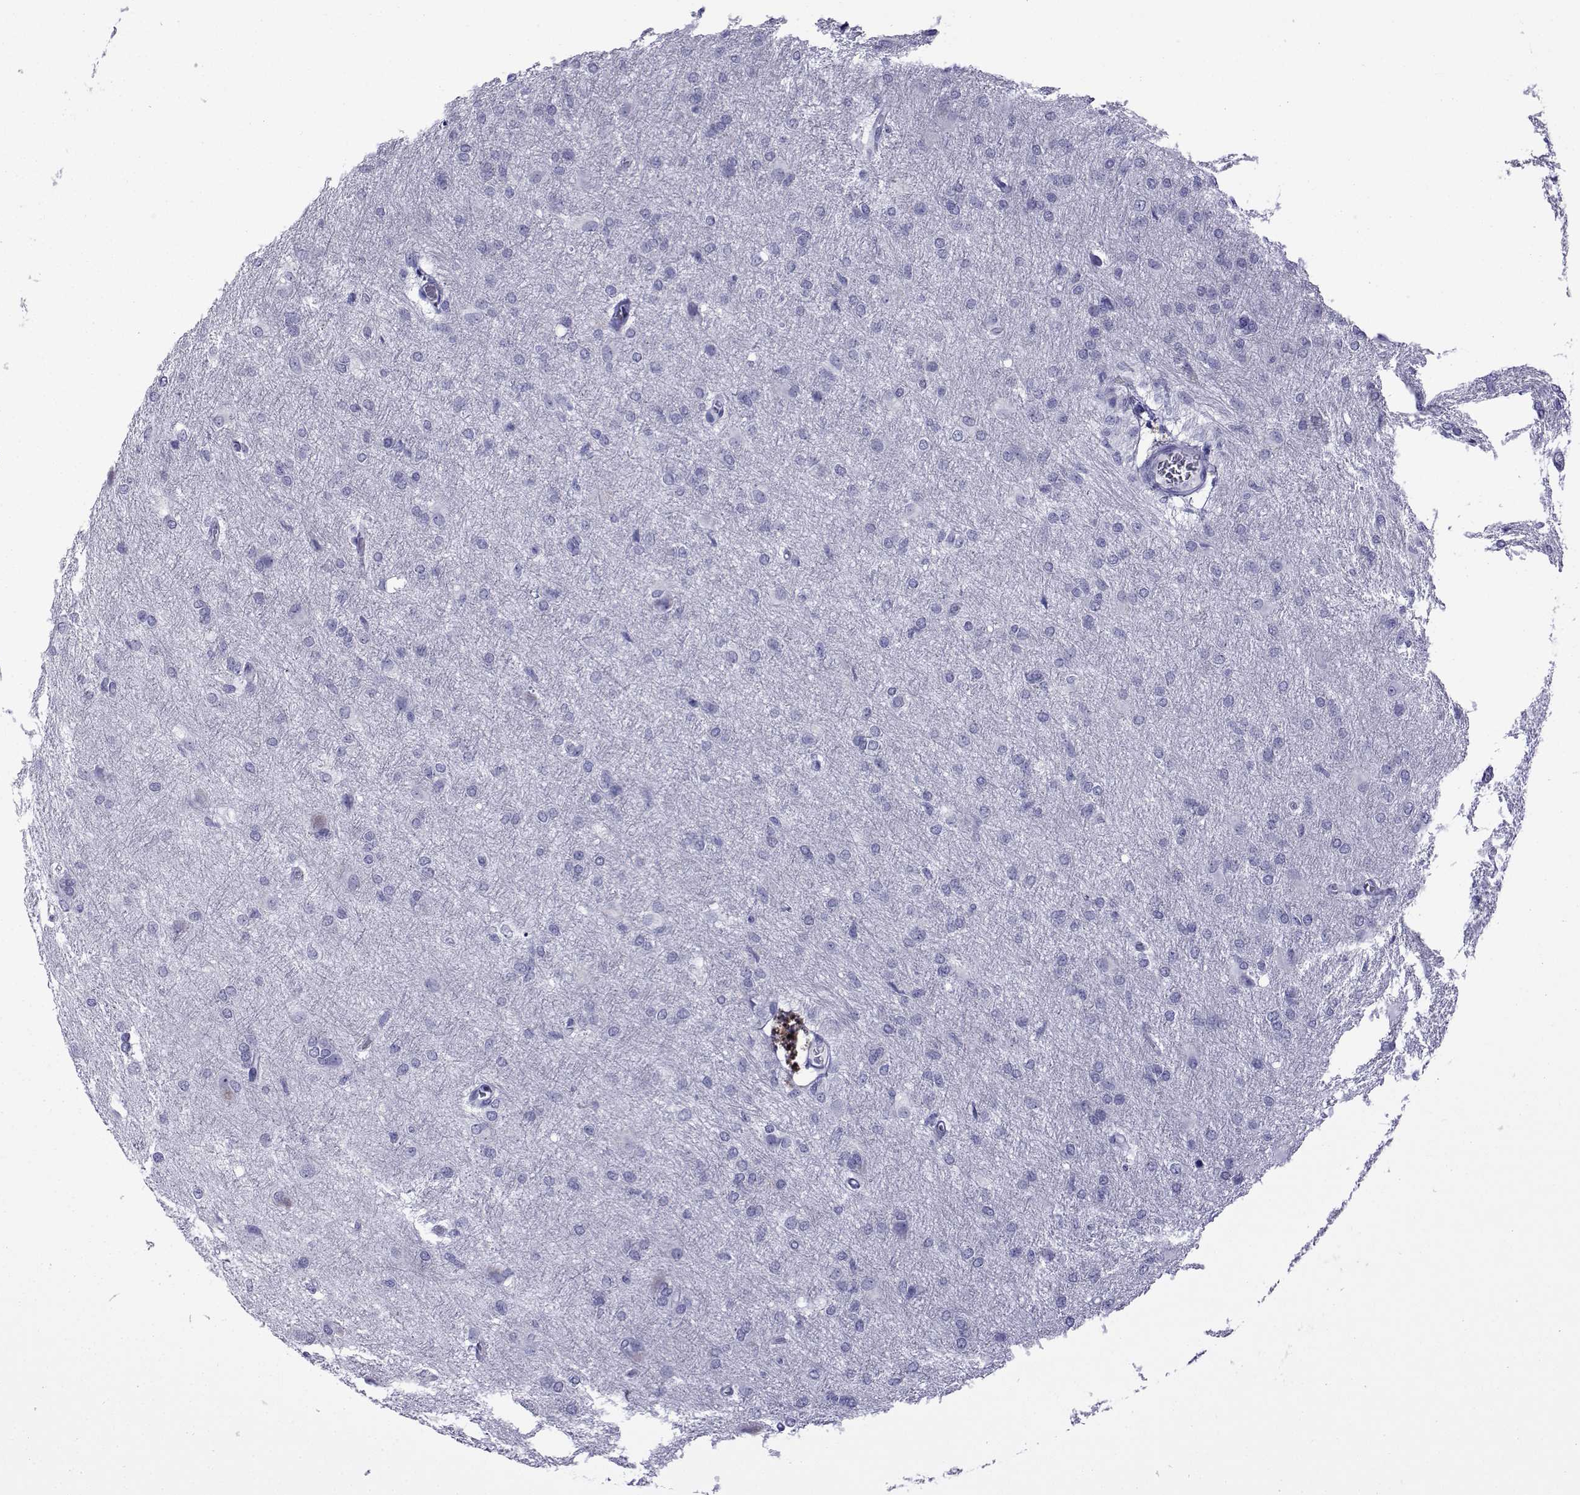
{"staining": {"intensity": "negative", "quantity": "none", "location": "none"}, "tissue": "glioma", "cell_type": "Tumor cells", "image_type": "cancer", "snomed": [{"axis": "morphology", "description": "Glioma, malignant, High grade"}, {"axis": "topography", "description": "Brain"}], "caption": "This is a photomicrograph of IHC staining of malignant high-grade glioma, which shows no positivity in tumor cells. (Immunohistochemistry (ihc), brightfield microscopy, high magnification).", "gene": "ACTL7A", "patient": {"sex": "male", "age": 68}}